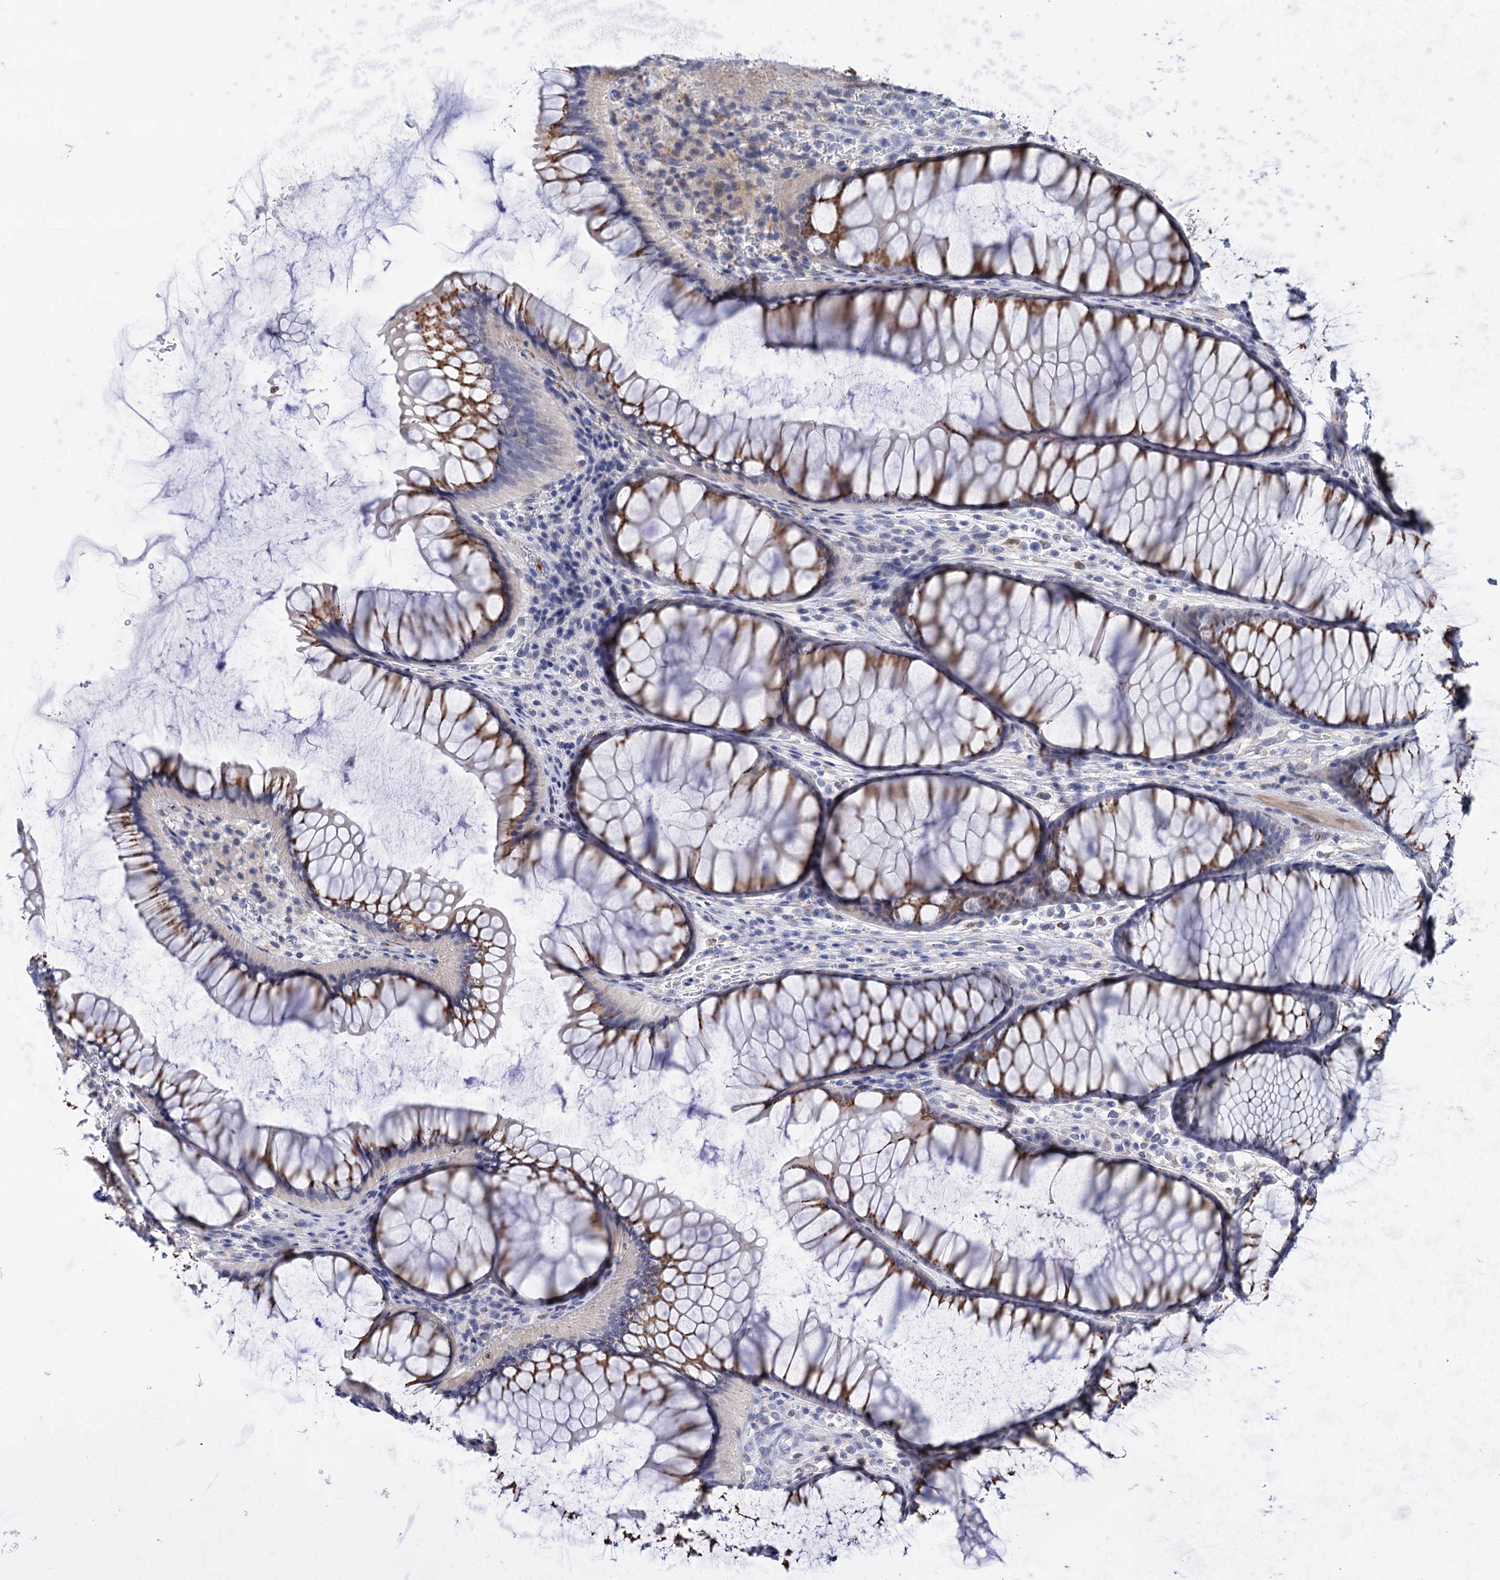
{"staining": {"intensity": "negative", "quantity": "none", "location": "none"}, "tissue": "colon", "cell_type": "Endothelial cells", "image_type": "normal", "snomed": [{"axis": "morphology", "description": "Normal tissue, NOS"}, {"axis": "topography", "description": "Colon"}], "caption": "High power microscopy micrograph of an immunohistochemistry (IHC) image of normal colon, revealing no significant positivity in endothelial cells.", "gene": "C11orf96", "patient": {"sex": "female", "age": 82}}